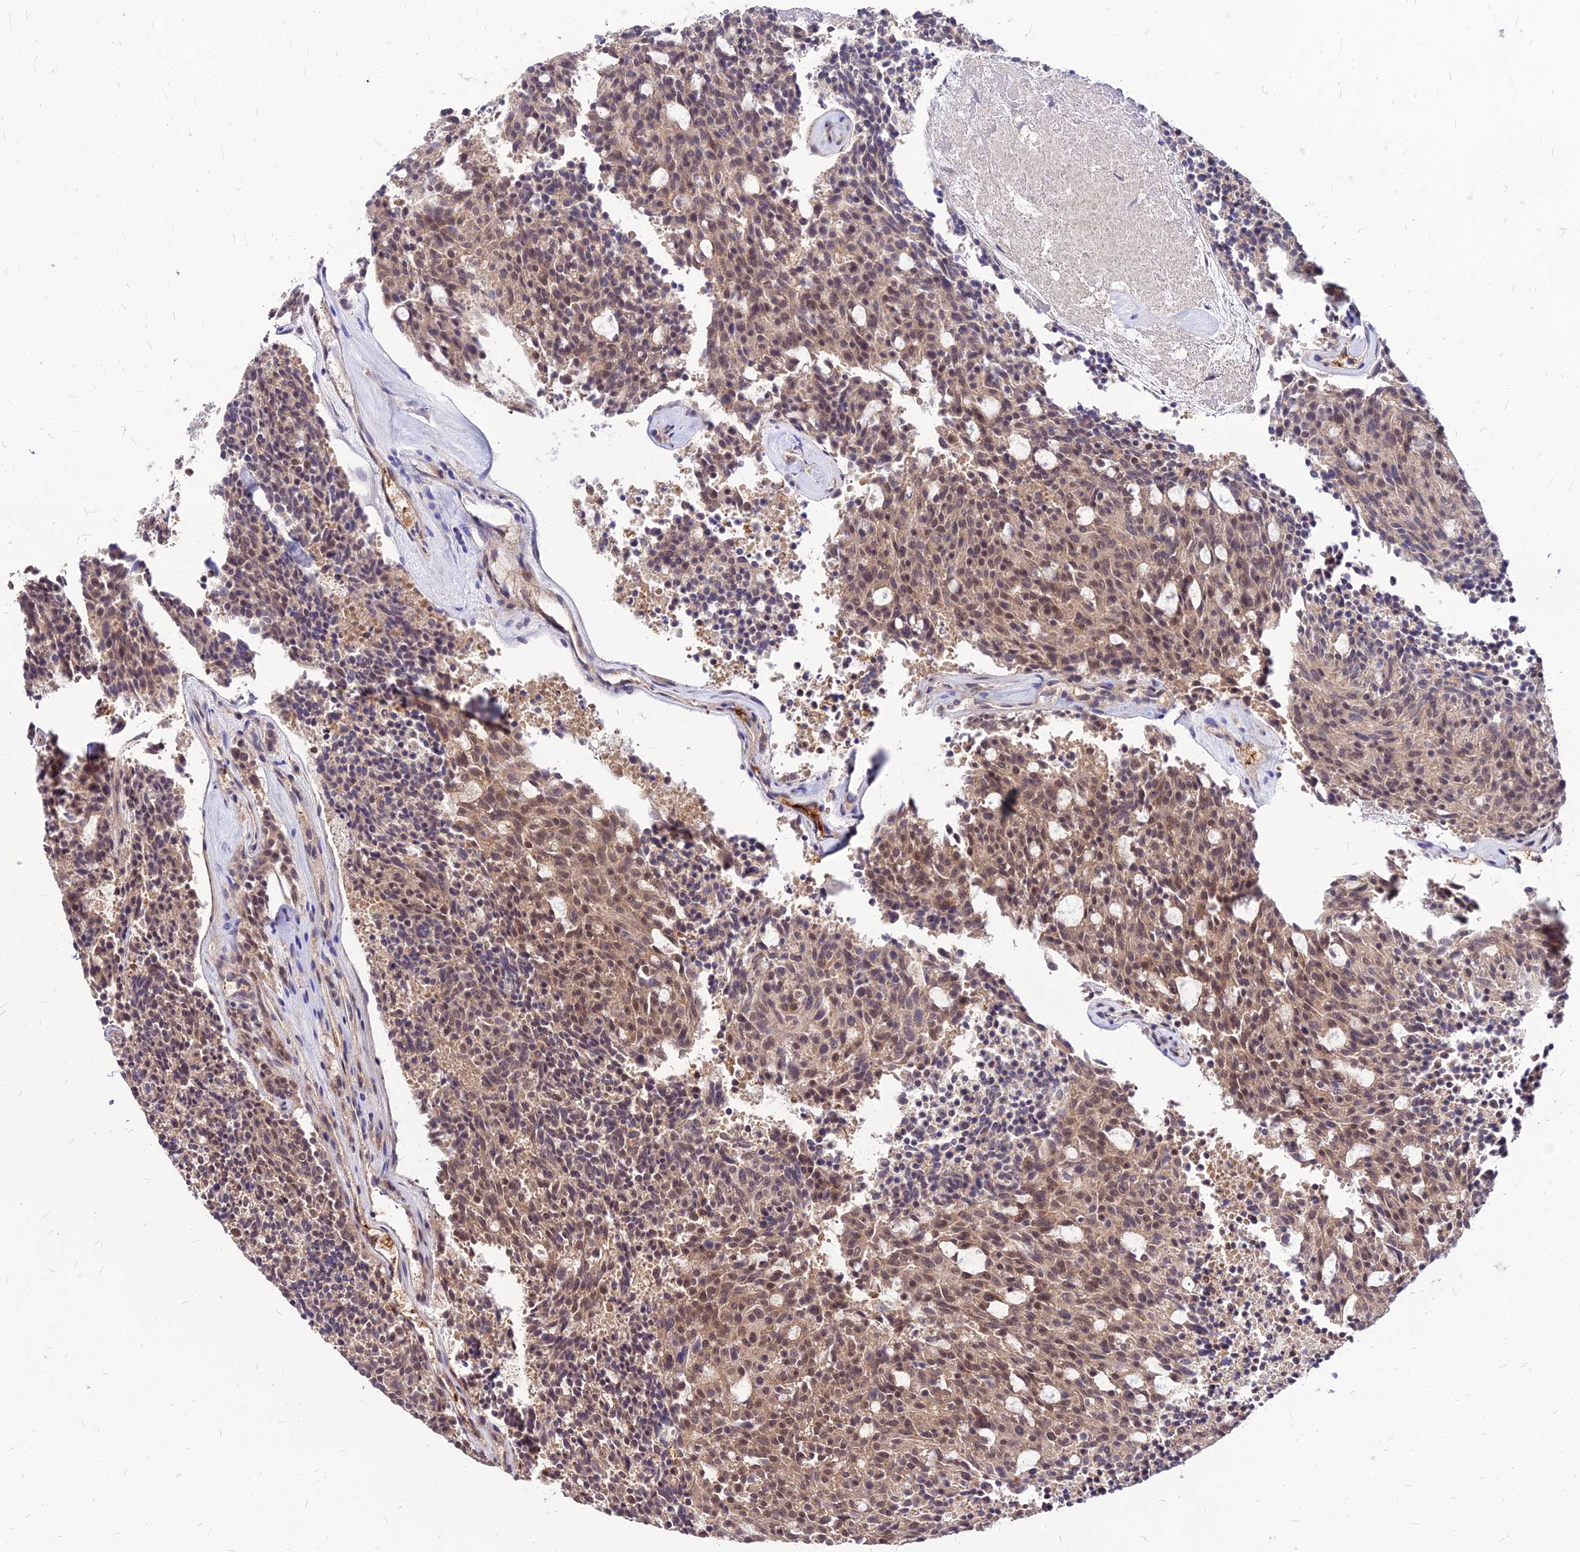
{"staining": {"intensity": "moderate", "quantity": ">75%", "location": "cytoplasmic/membranous,nuclear"}, "tissue": "carcinoid", "cell_type": "Tumor cells", "image_type": "cancer", "snomed": [{"axis": "morphology", "description": "Carcinoid, malignant, NOS"}, {"axis": "topography", "description": "Pancreas"}], "caption": "IHC photomicrograph of neoplastic tissue: carcinoid (malignant) stained using immunohistochemistry reveals medium levels of moderate protein expression localized specifically in the cytoplasmic/membranous and nuclear of tumor cells, appearing as a cytoplasmic/membranous and nuclear brown color.", "gene": "APBA3", "patient": {"sex": "female", "age": 54}}